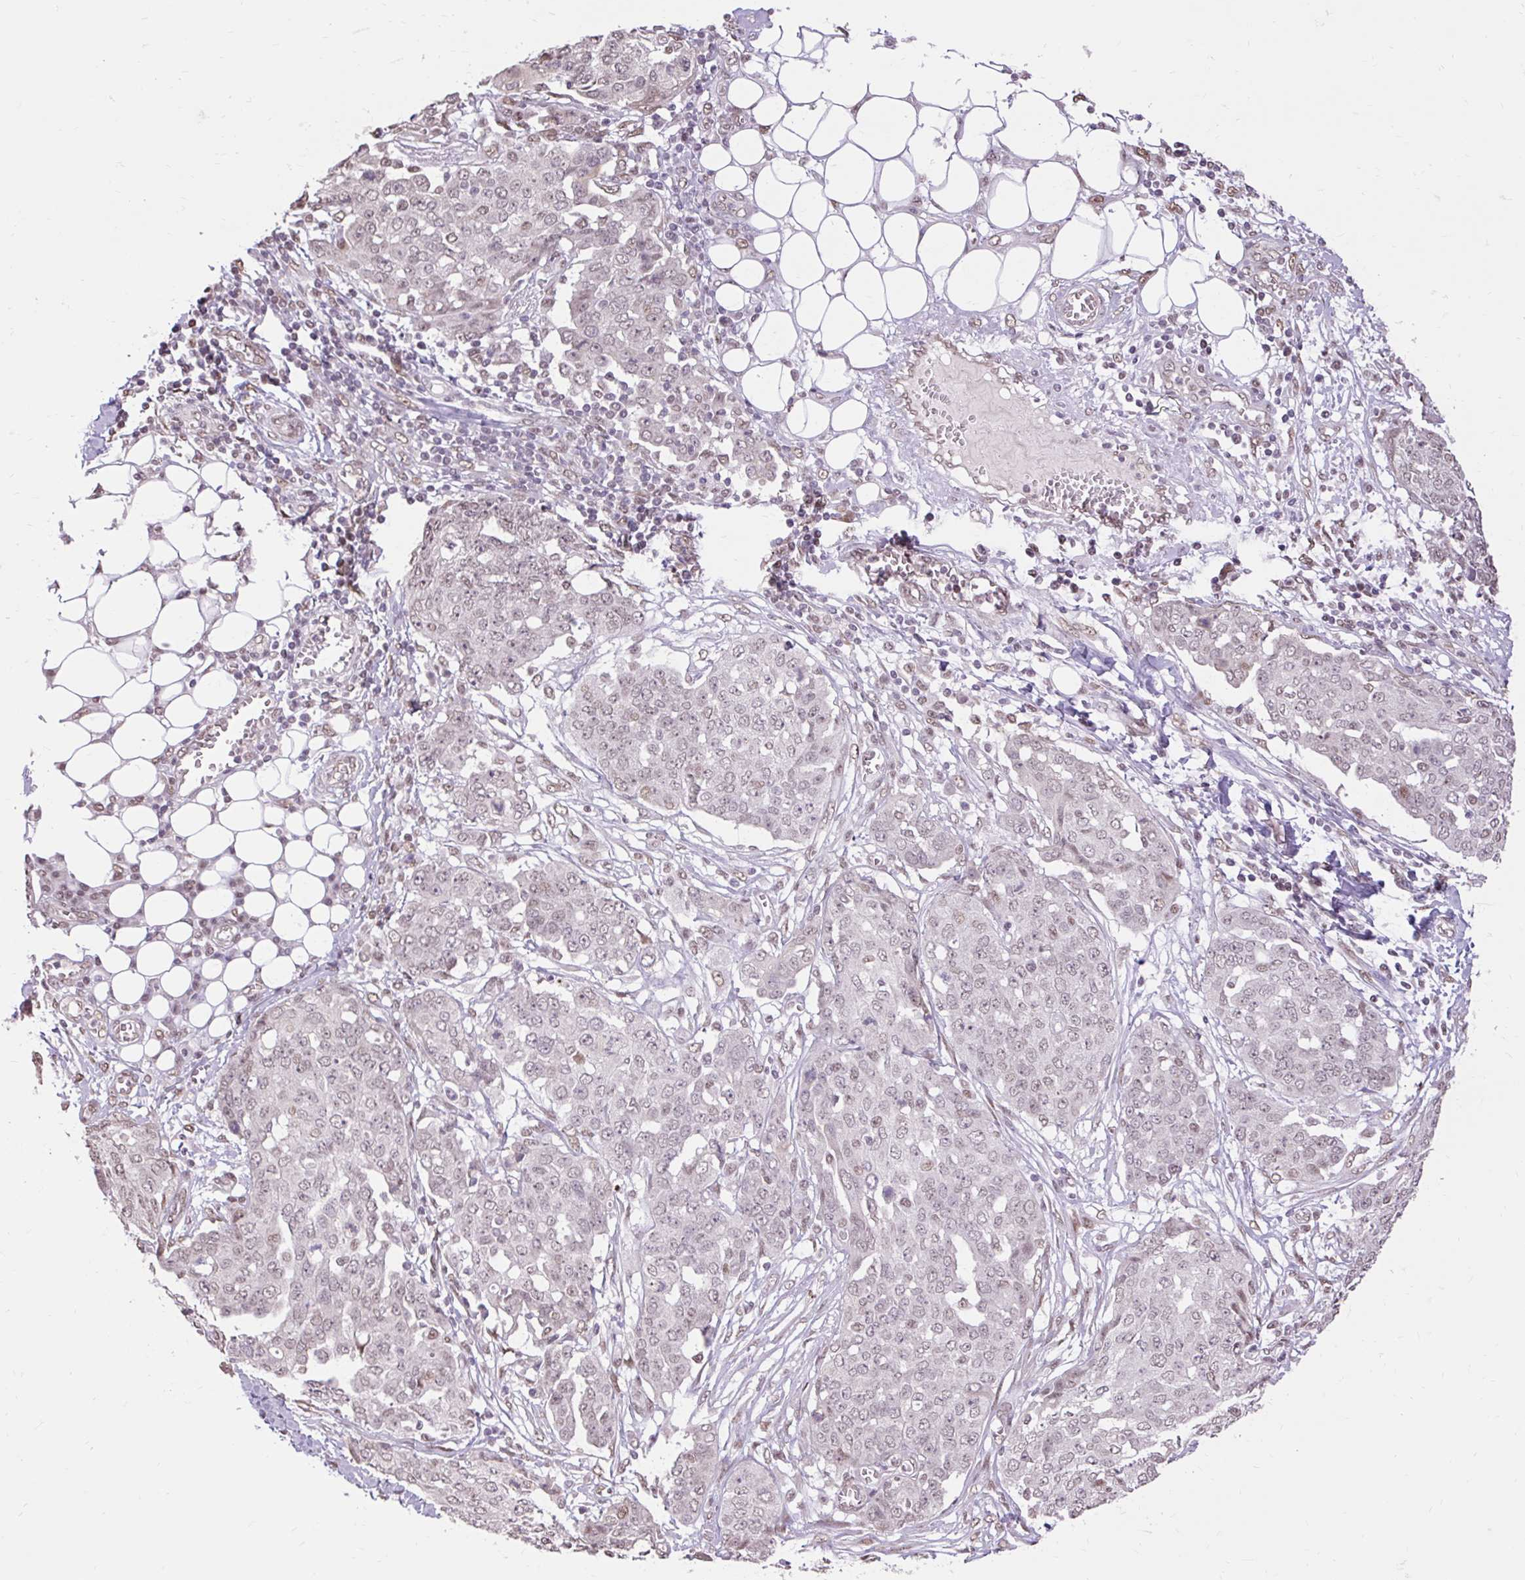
{"staining": {"intensity": "weak", "quantity": "25%-75%", "location": "nuclear"}, "tissue": "ovarian cancer", "cell_type": "Tumor cells", "image_type": "cancer", "snomed": [{"axis": "morphology", "description": "Cystadenocarcinoma, serous, NOS"}, {"axis": "topography", "description": "Soft tissue"}, {"axis": "topography", "description": "Ovary"}], "caption": "Immunohistochemistry (DAB (3,3'-diaminobenzidine)) staining of human ovarian serous cystadenocarcinoma displays weak nuclear protein positivity in approximately 25%-75% of tumor cells. Using DAB (brown) and hematoxylin (blue) stains, captured at high magnification using brightfield microscopy.", "gene": "NPIPB12", "patient": {"sex": "female", "age": 57}}